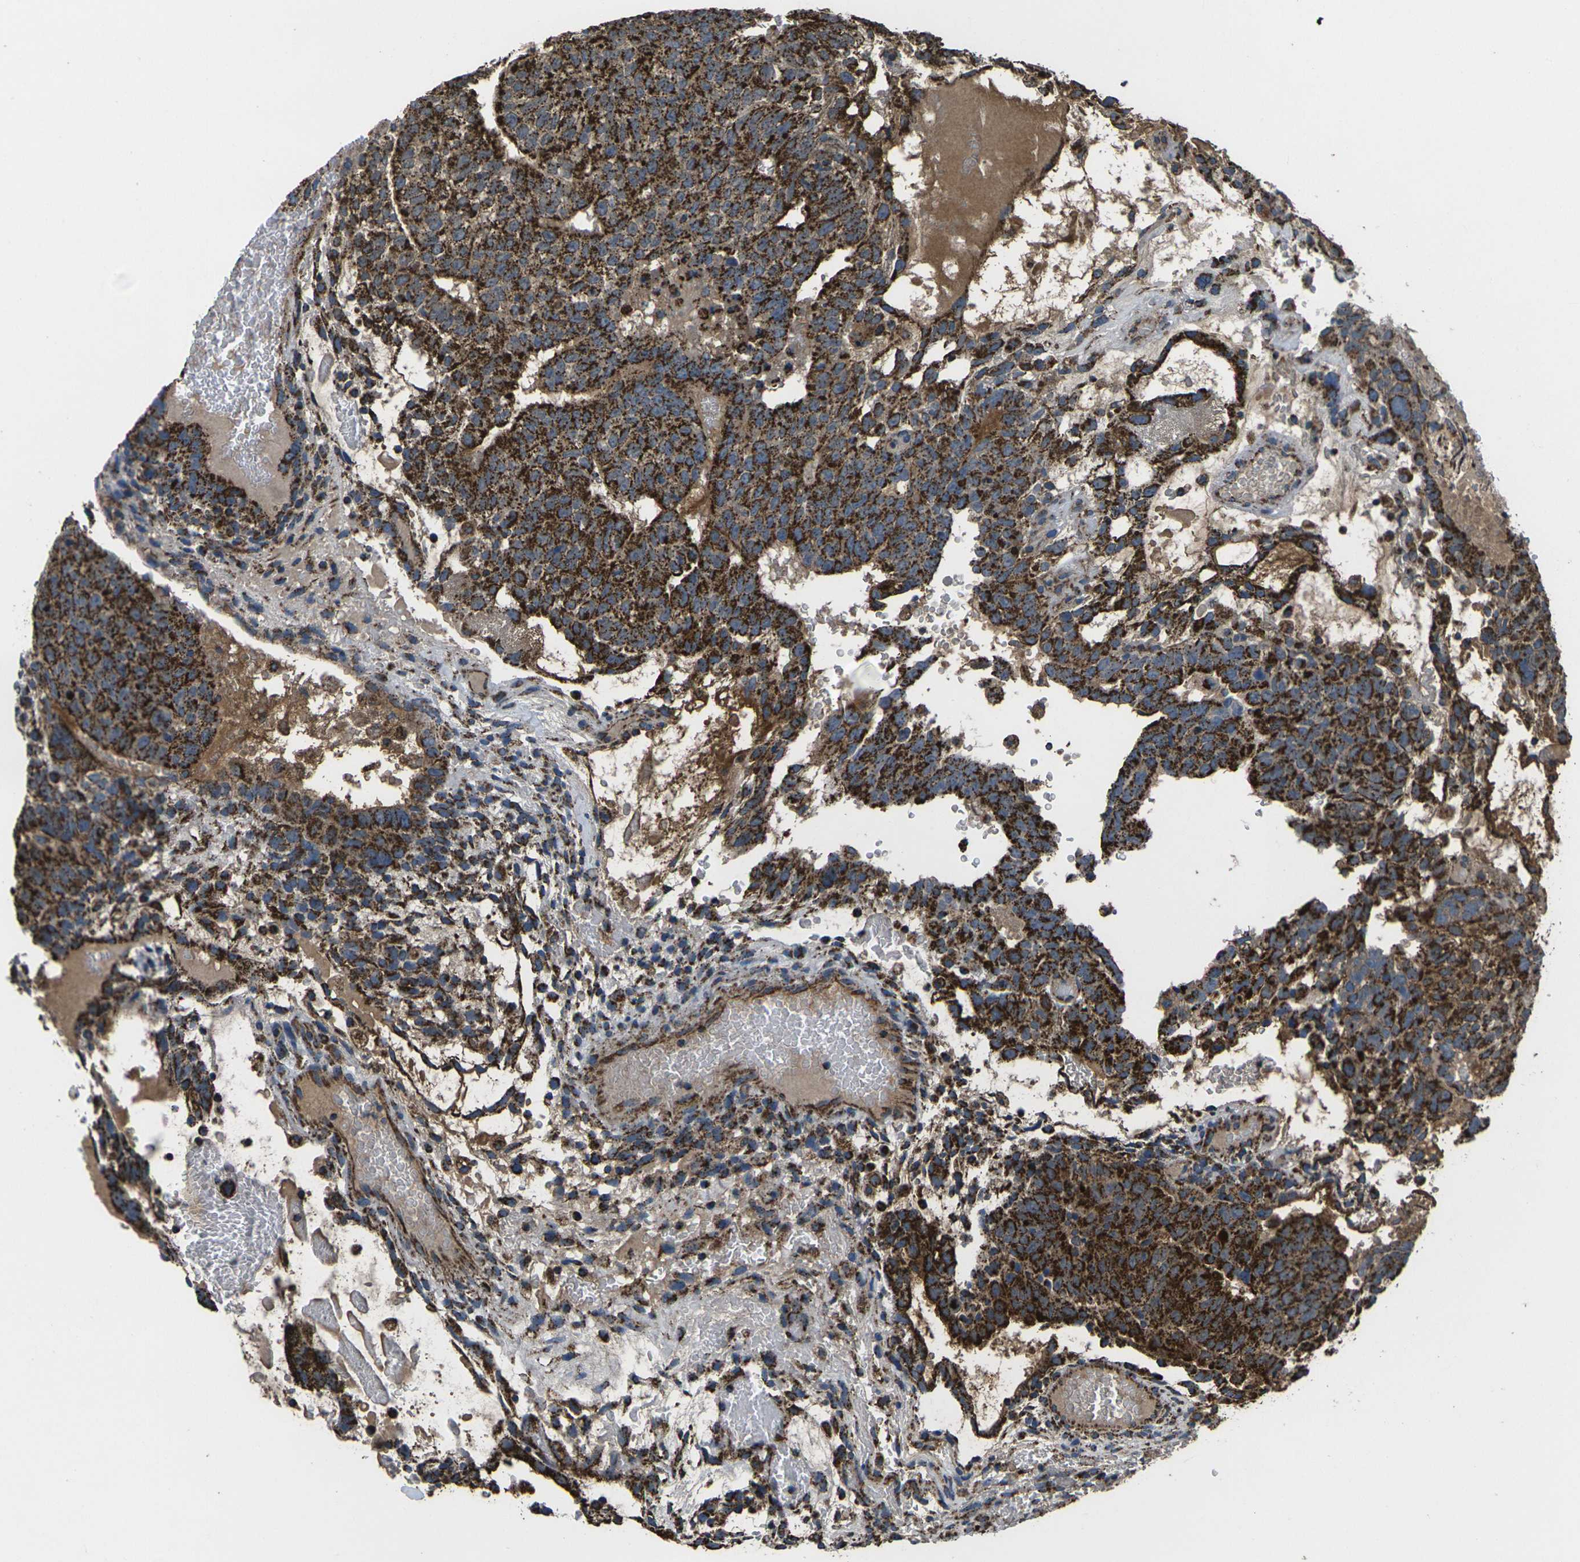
{"staining": {"intensity": "strong", "quantity": ">75%", "location": "cytoplasmic/membranous"}, "tissue": "testis cancer", "cell_type": "Tumor cells", "image_type": "cancer", "snomed": [{"axis": "morphology", "description": "Seminoma, NOS"}, {"axis": "morphology", "description": "Carcinoma, Embryonal, NOS"}, {"axis": "topography", "description": "Testis"}], "caption": "Human testis cancer stained with a protein marker reveals strong staining in tumor cells.", "gene": "KLHL5", "patient": {"sex": "male", "age": 52}}